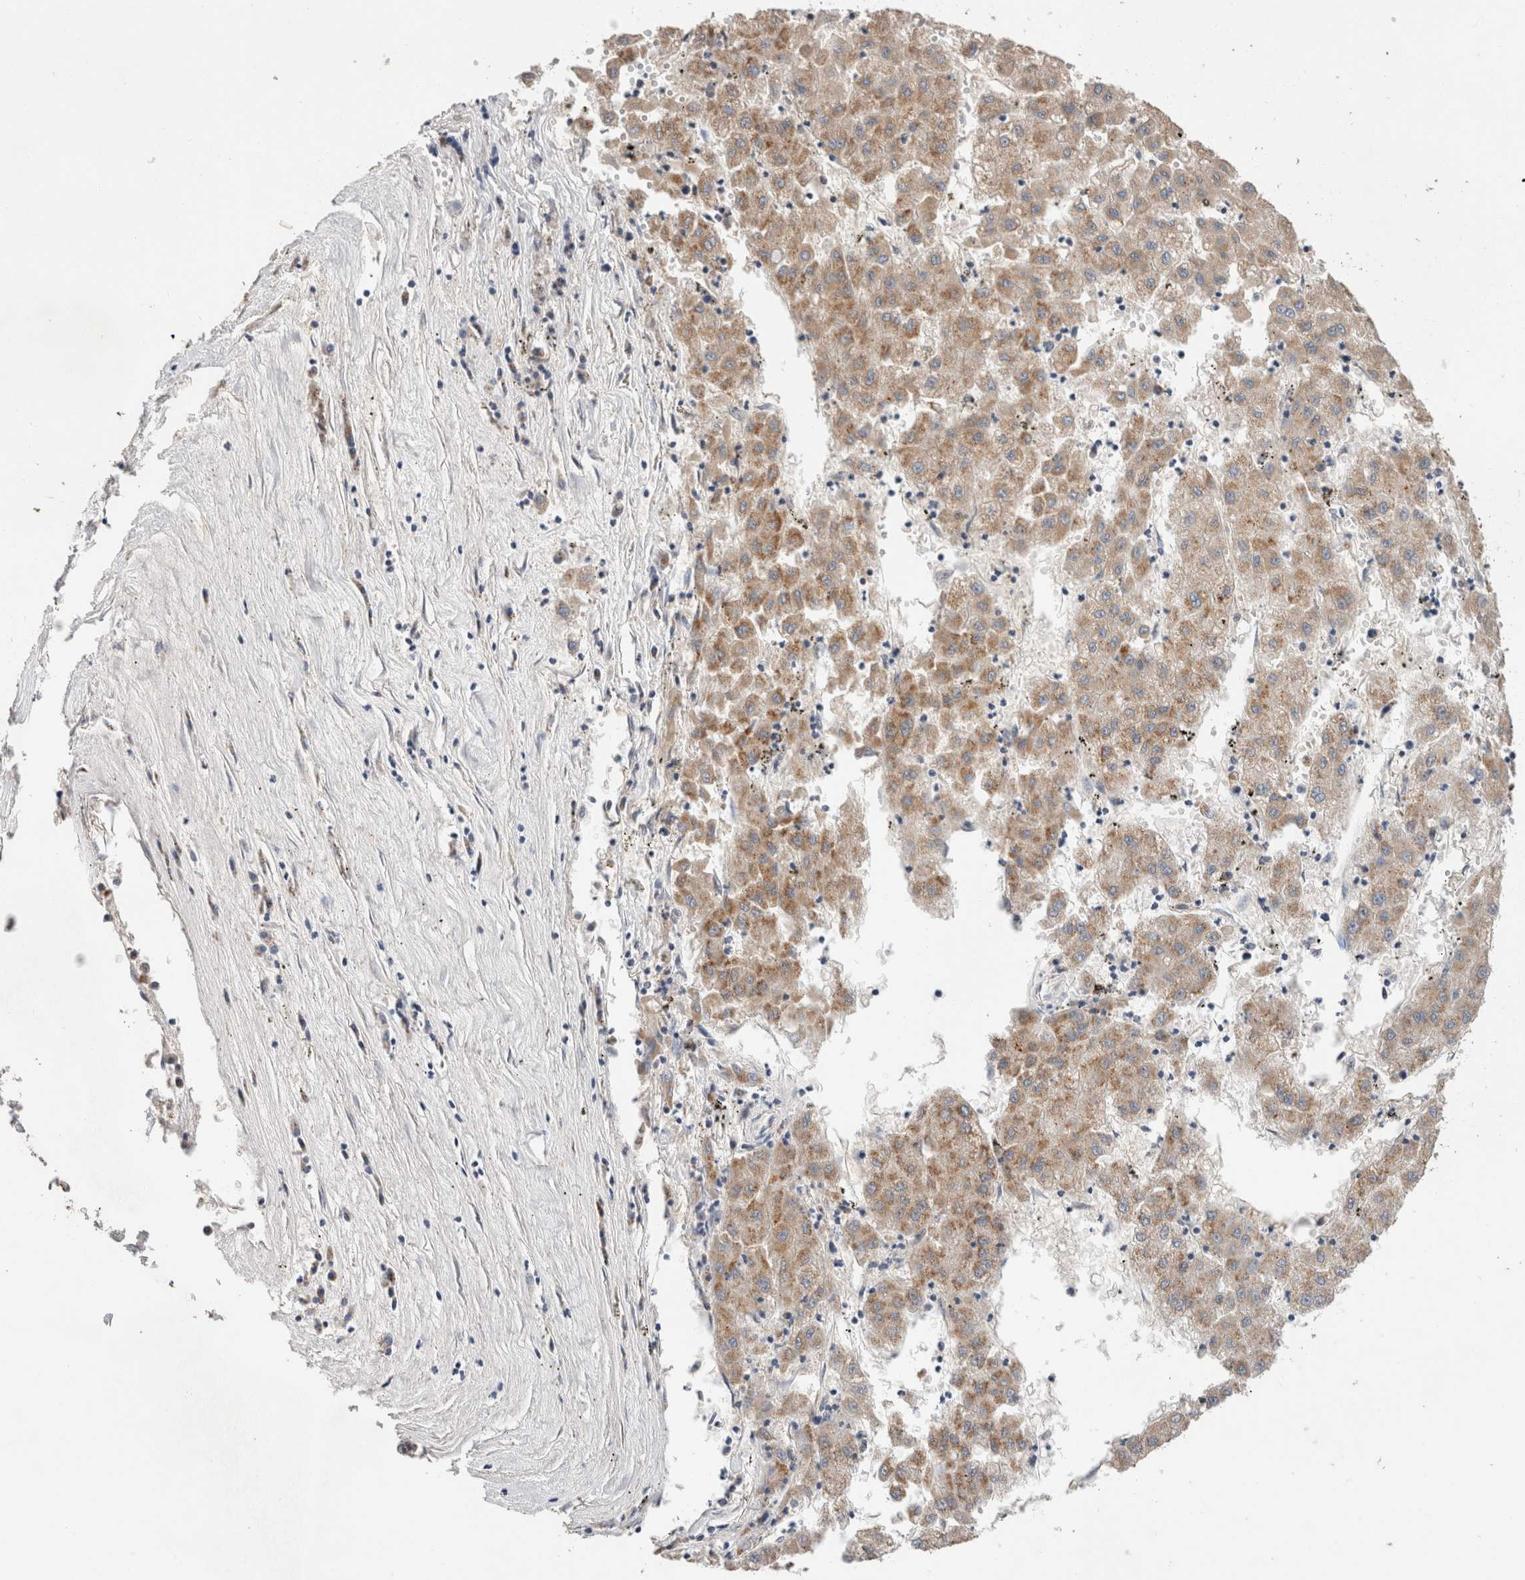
{"staining": {"intensity": "moderate", "quantity": ">75%", "location": "cytoplasmic/membranous"}, "tissue": "liver cancer", "cell_type": "Tumor cells", "image_type": "cancer", "snomed": [{"axis": "morphology", "description": "Carcinoma, Hepatocellular, NOS"}, {"axis": "topography", "description": "Liver"}], "caption": "A micrograph of liver hepatocellular carcinoma stained for a protein displays moderate cytoplasmic/membranous brown staining in tumor cells. (DAB (3,3'-diaminobenzidine) = brown stain, brightfield microscopy at high magnification).", "gene": "IARS2", "patient": {"sex": "male", "age": 72}}